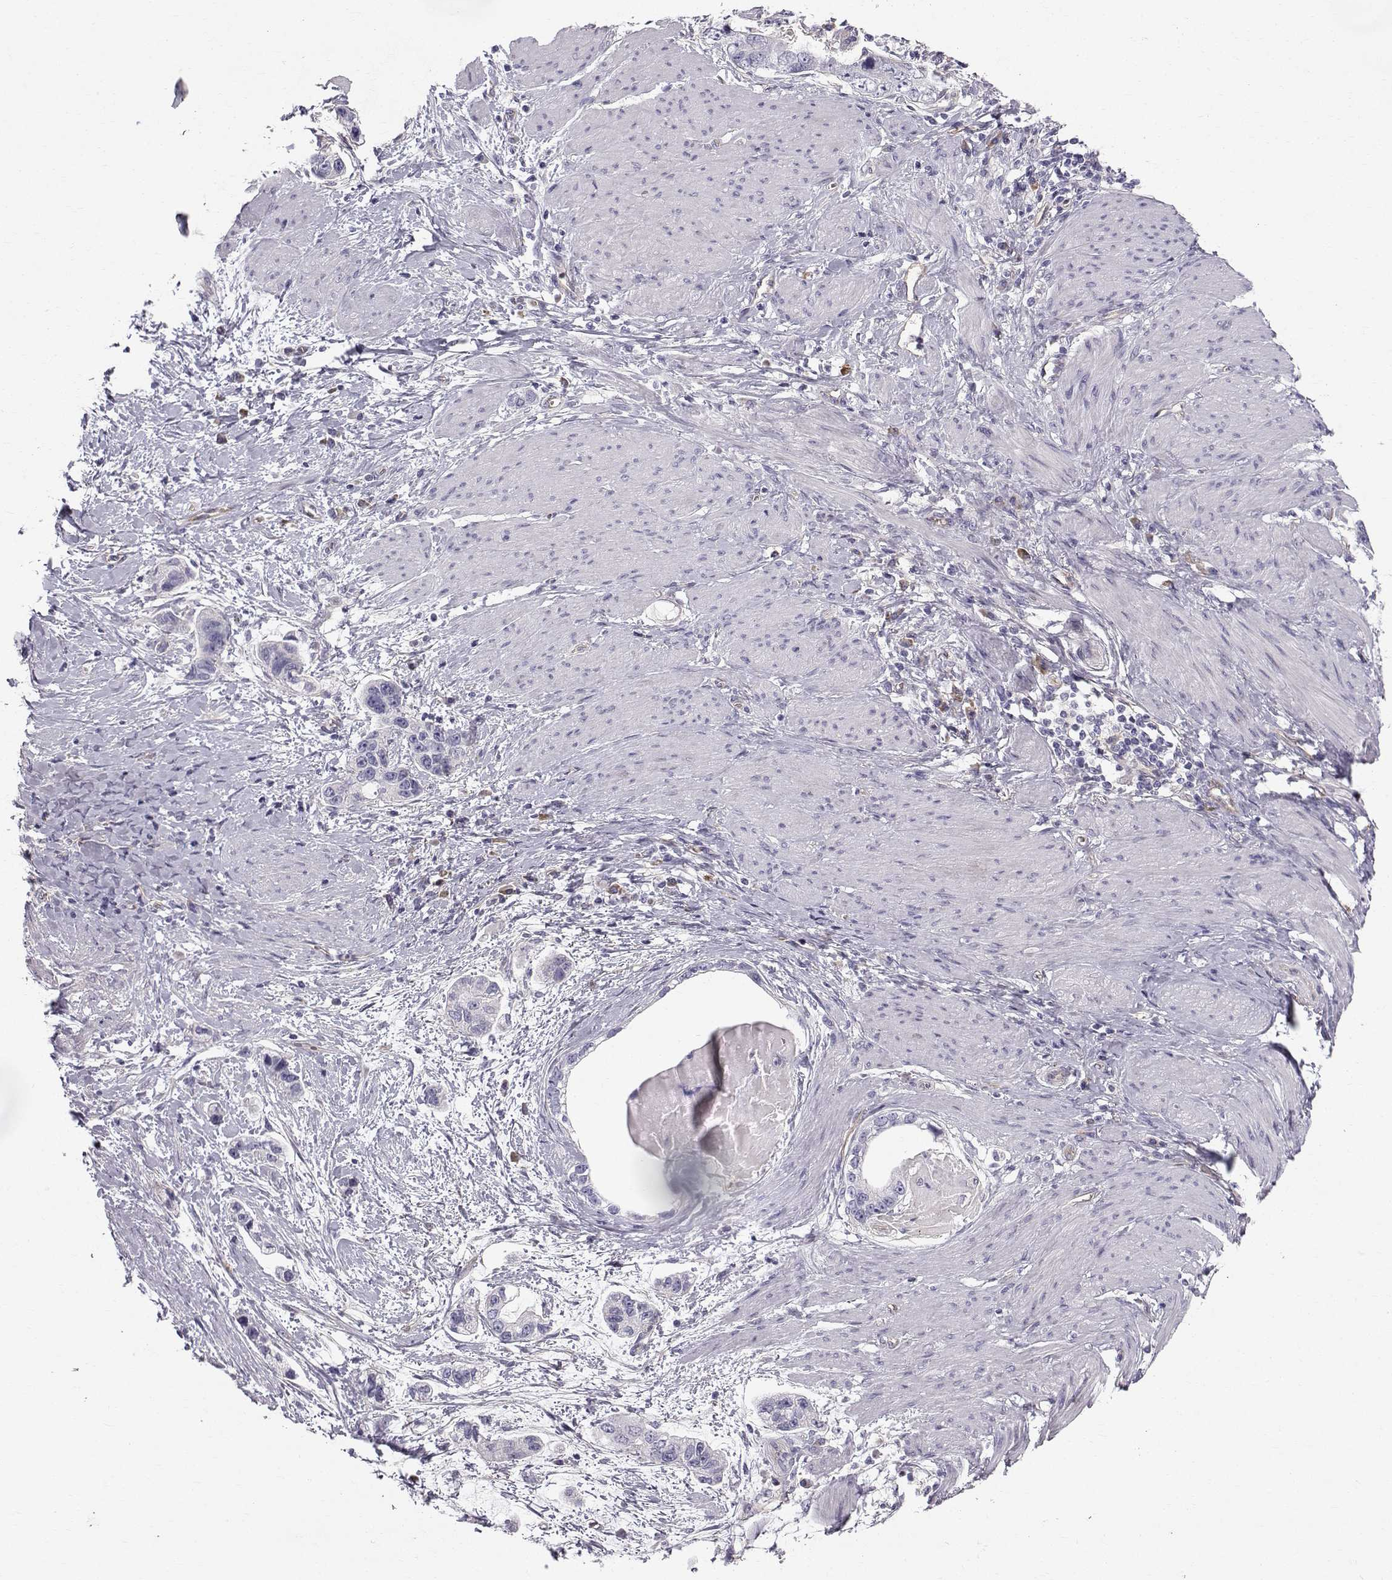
{"staining": {"intensity": "negative", "quantity": "none", "location": "none"}, "tissue": "stomach cancer", "cell_type": "Tumor cells", "image_type": "cancer", "snomed": [{"axis": "morphology", "description": "Adenocarcinoma, NOS"}, {"axis": "topography", "description": "Stomach, lower"}], "caption": "Tumor cells show no significant expression in stomach adenocarcinoma.", "gene": "QPCT", "patient": {"sex": "female", "age": 93}}